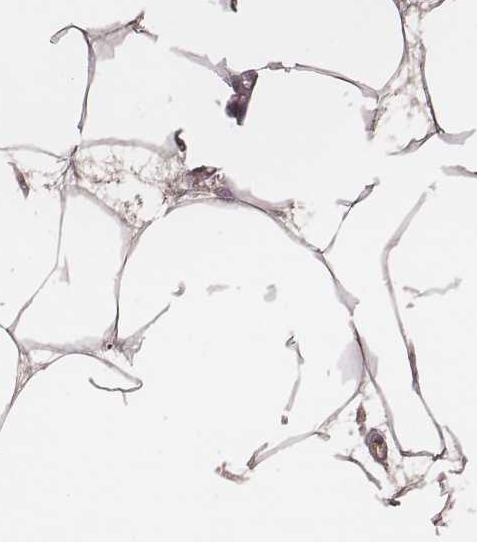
{"staining": {"intensity": "negative", "quantity": "none", "location": "none"}, "tissue": "breast", "cell_type": "Adipocytes", "image_type": "normal", "snomed": [{"axis": "morphology", "description": "Normal tissue, NOS"}, {"axis": "topography", "description": "Breast"}], "caption": "Immunohistochemistry (IHC) micrograph of benign breast: breast stained with DAB (3,3'-diaminobenzidine) exhibits no significant protein expression in adipocytes. (DAB immunohistochemistry visualized using brightfield microscopy, high magnification).", "gene": "IL5", "patient": {"sex": "female", "age": 45}}